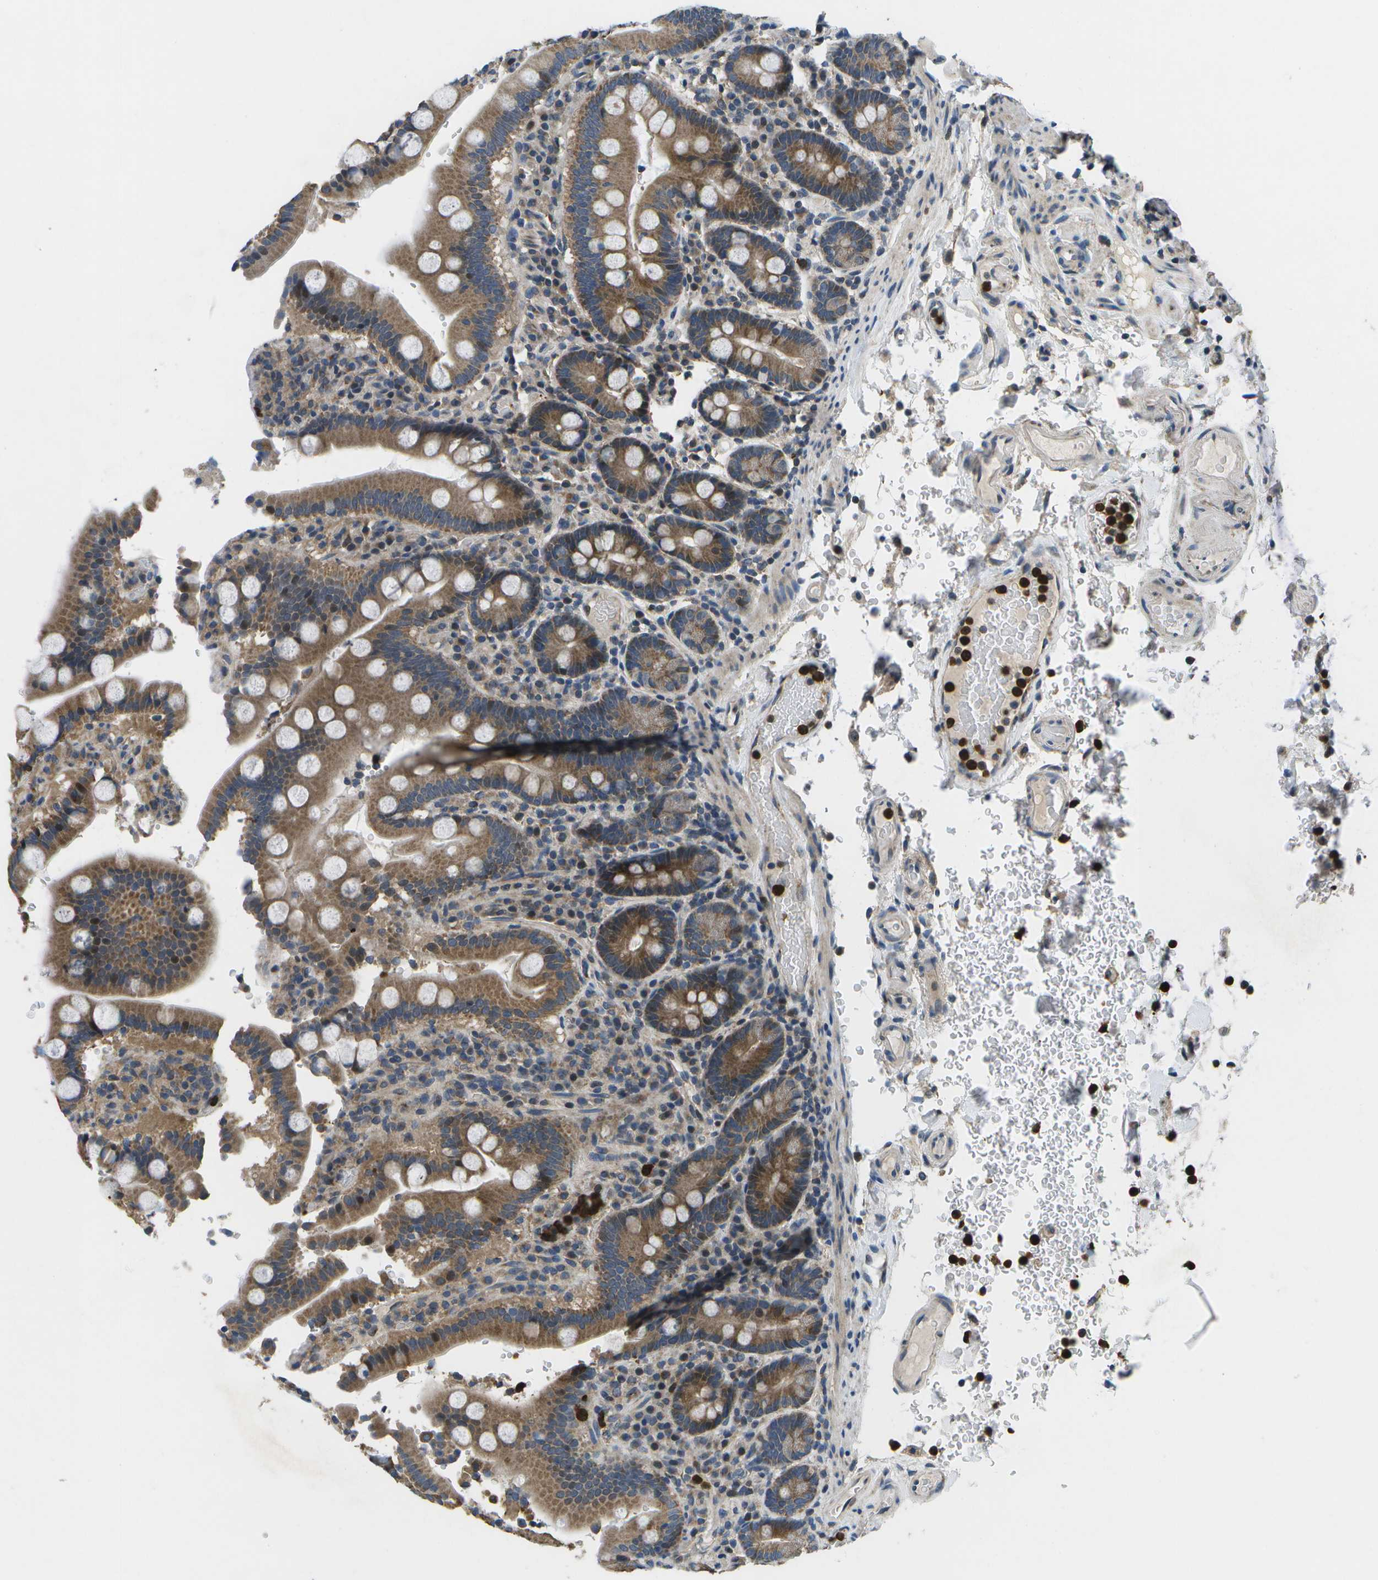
{"staining": {"intensity": "moderate", "quantity": ">75%", "location": "cytoplasmic/membranous"}, "tissue": "duodenum", "cell_type": "Glandular cells", "image_type": "normal", "snomed": [{"axis": "morphology", "description": "Normal tissue, NOS"}, {"axis": "topography", "description": "Small intestine, NOS"}], "caption": "Benign duodenum demonstrates moderate cytoplasmic/membranous positivity in approximately >75% of glandular cells.", "gene": "GALNT15", "patient": {"sex": "female", "age": 71}}